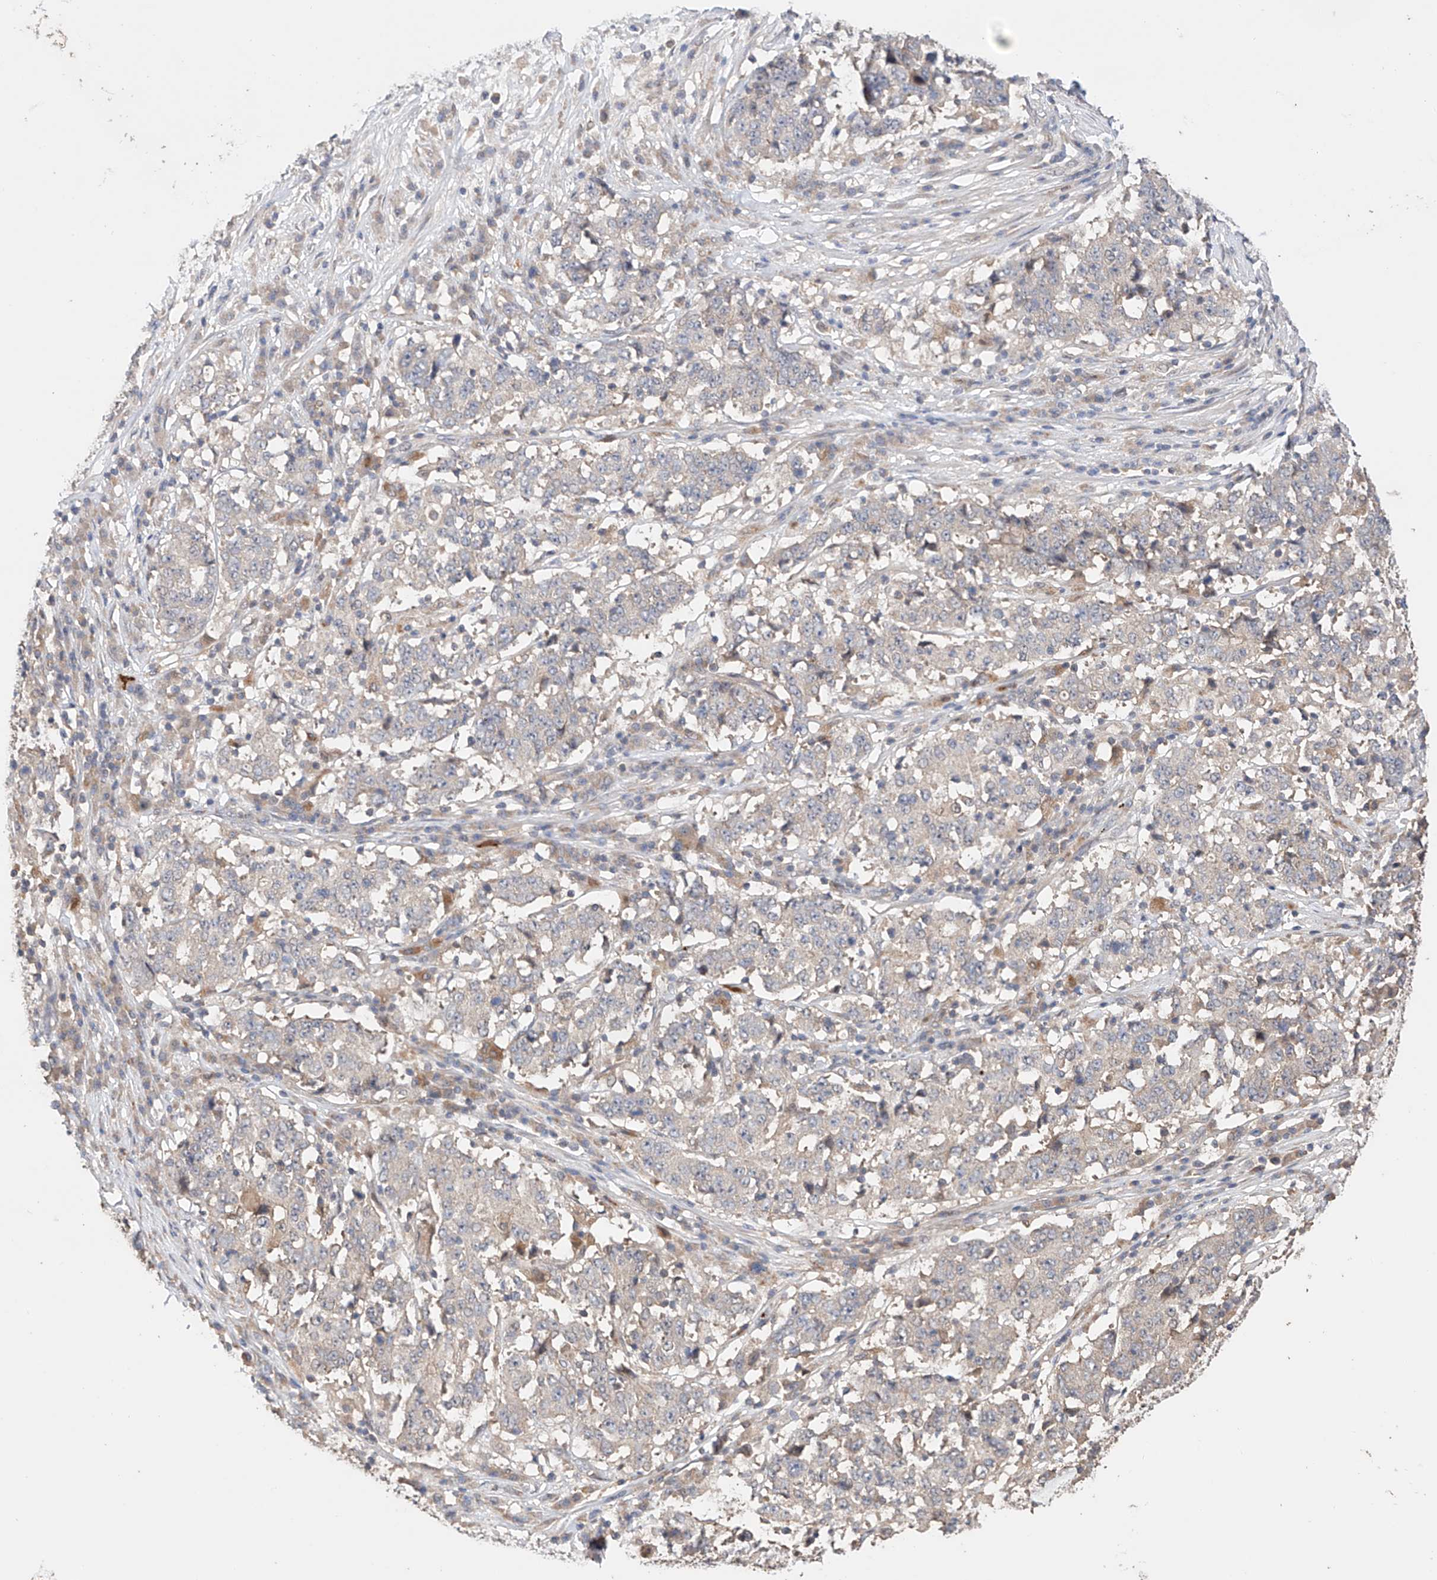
{"staining": {"intensity": "negative", "quantity": "none", "location": "none"}, "tissue": "stomach cancer", "cell_type": "Tumor cells", "image_type": "cancer", "snomed": [{"axis": "morphology", "description": "Adenocarcinoma, NOS"}, {"axis": "topography", "description": "Stomach"}], "caption": "A high-resolution image shows immunohistochemistry (IHC) staining of stomach cancer (adenocarcinoma), which shows no significant positivity in tumor cells.", "gene": "ZFHX2", "patient": {"sex": "male", "age": 59}}